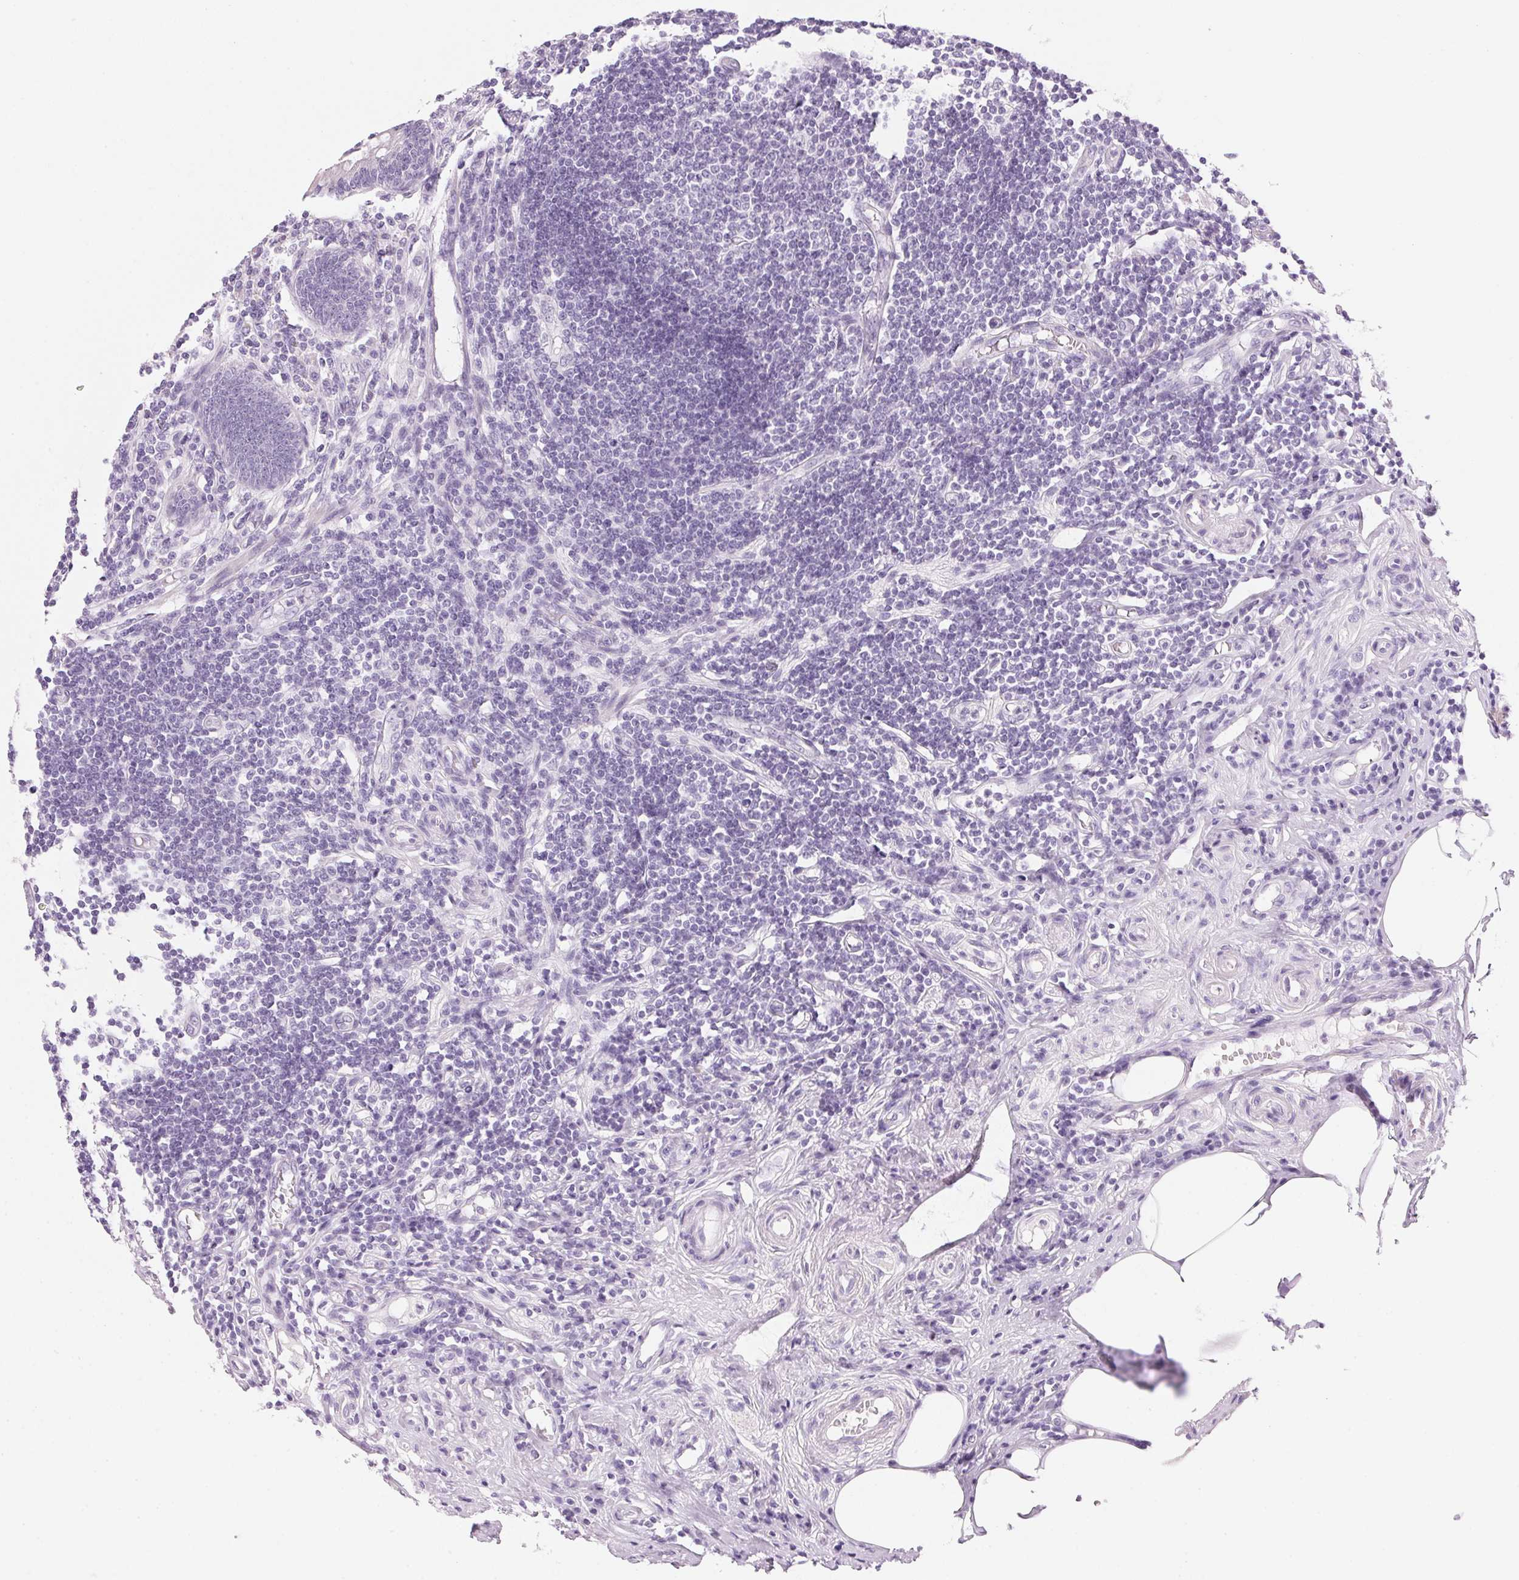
{"staining": {"intensity": "negative", "quantity": "none", "location": "none"}, "tissue": "appendix", "cell_type": "Glandular cells", "image_type": "normal", "snomed": [{"axis": "morphology", "description": "Normal tissue, NOS"}, {"axis": "topography", "description": "Appendix"}], "caption": "An immunohistochemistry (IHC) image of benign appendix is shown. There is no staining in glandular cells of appendix.", "gene": "IGFBP1", "patient": {"sex": "female", "age": 57}}